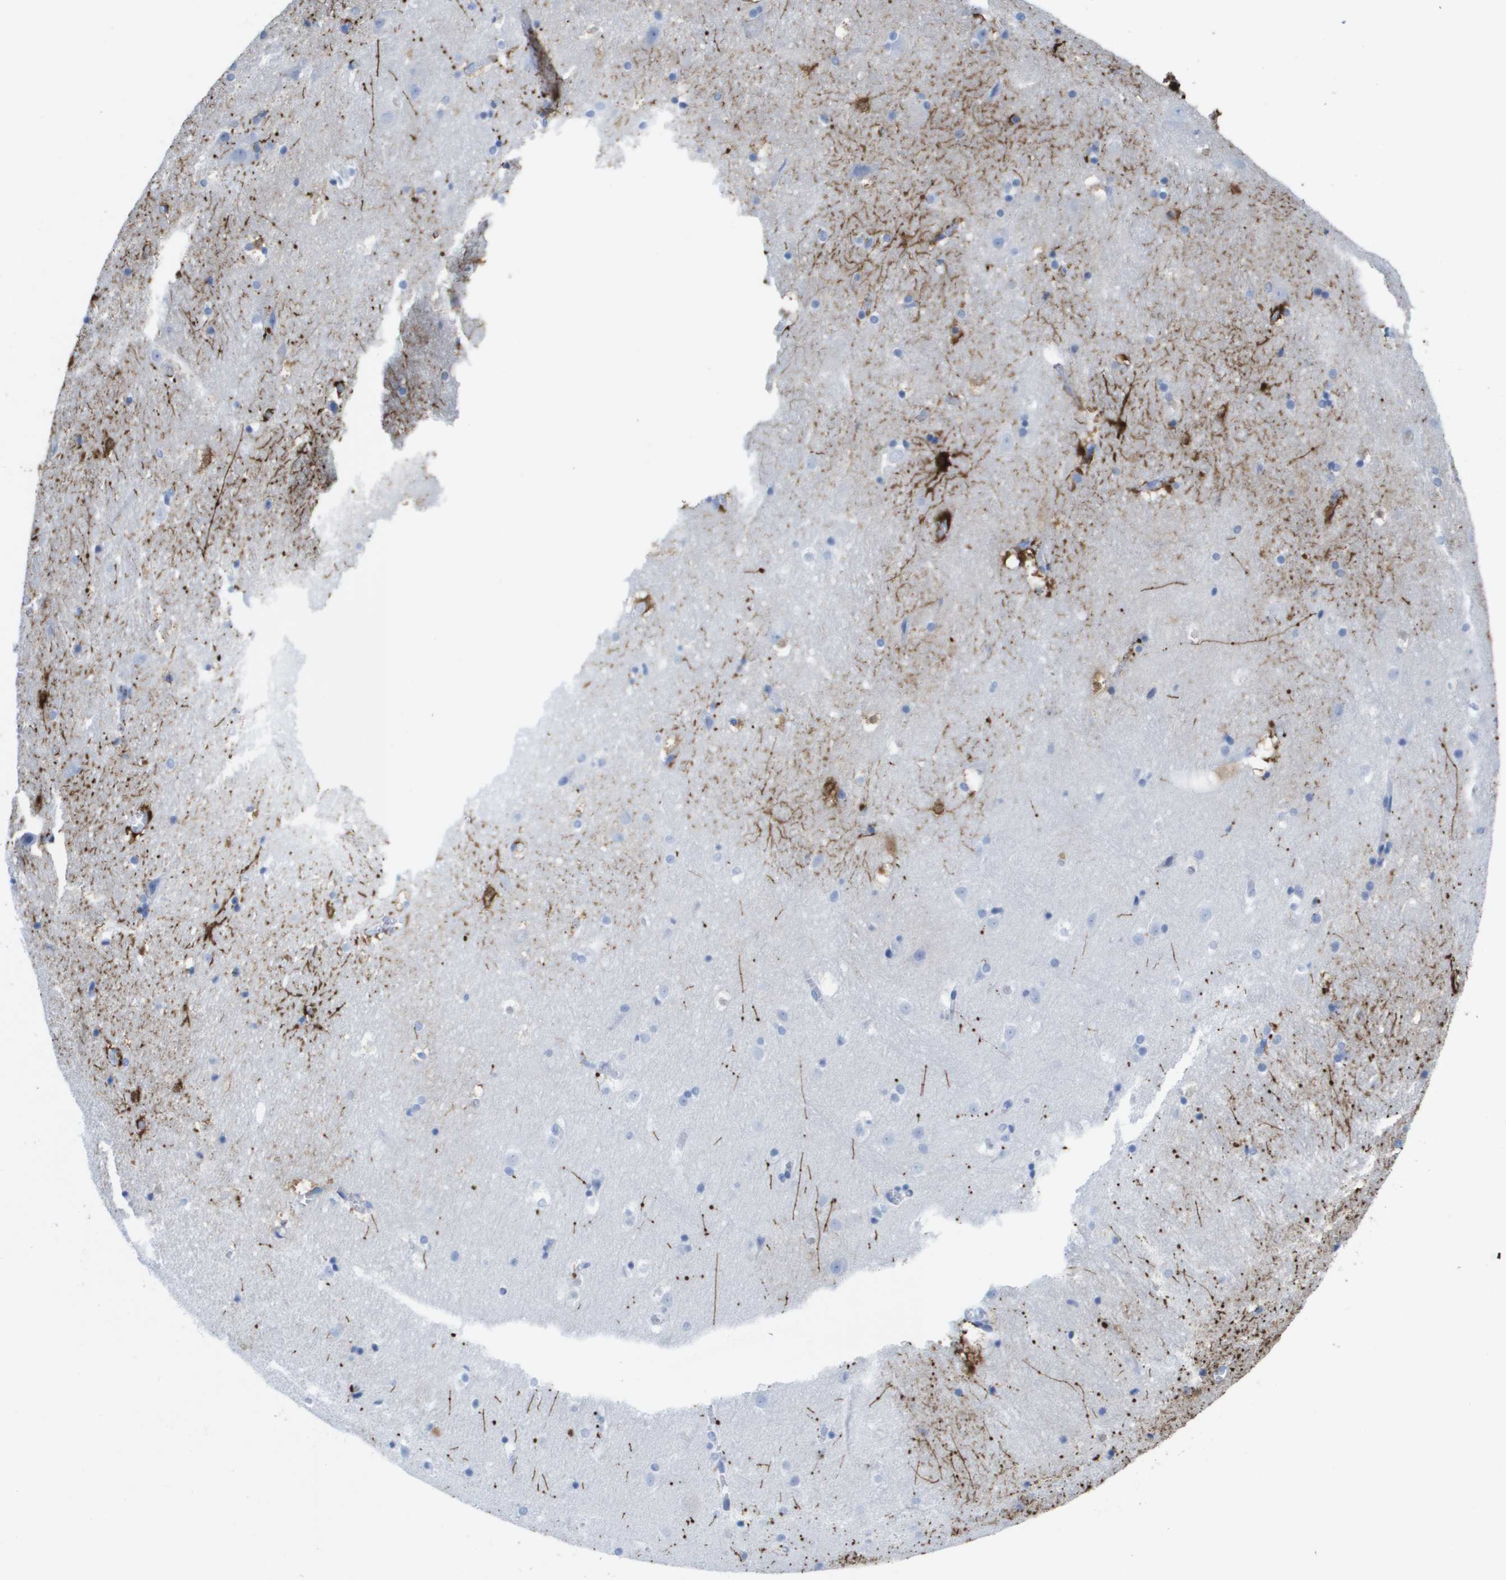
{"staining": {"intensity": "strong", "quantity": "<25%", "location": "cytoplasmic/membranous"}, "tissue": "hippocampus", "cell_type": "Glial cells", "image_type": "normal", "snomed": [{"axis": "morphology", "description": "Normal tissue, NOS"}, {"axis": "topography", "description": "Hippocampus"}], "caption": "Normal hippocampus shows strong cytoplasmic/membranous positivity in about <25% of glial cells, visualized by immunohistochemistry.", "gene": "KCNA3", "patient": {"sex": "male", "age": 45}}